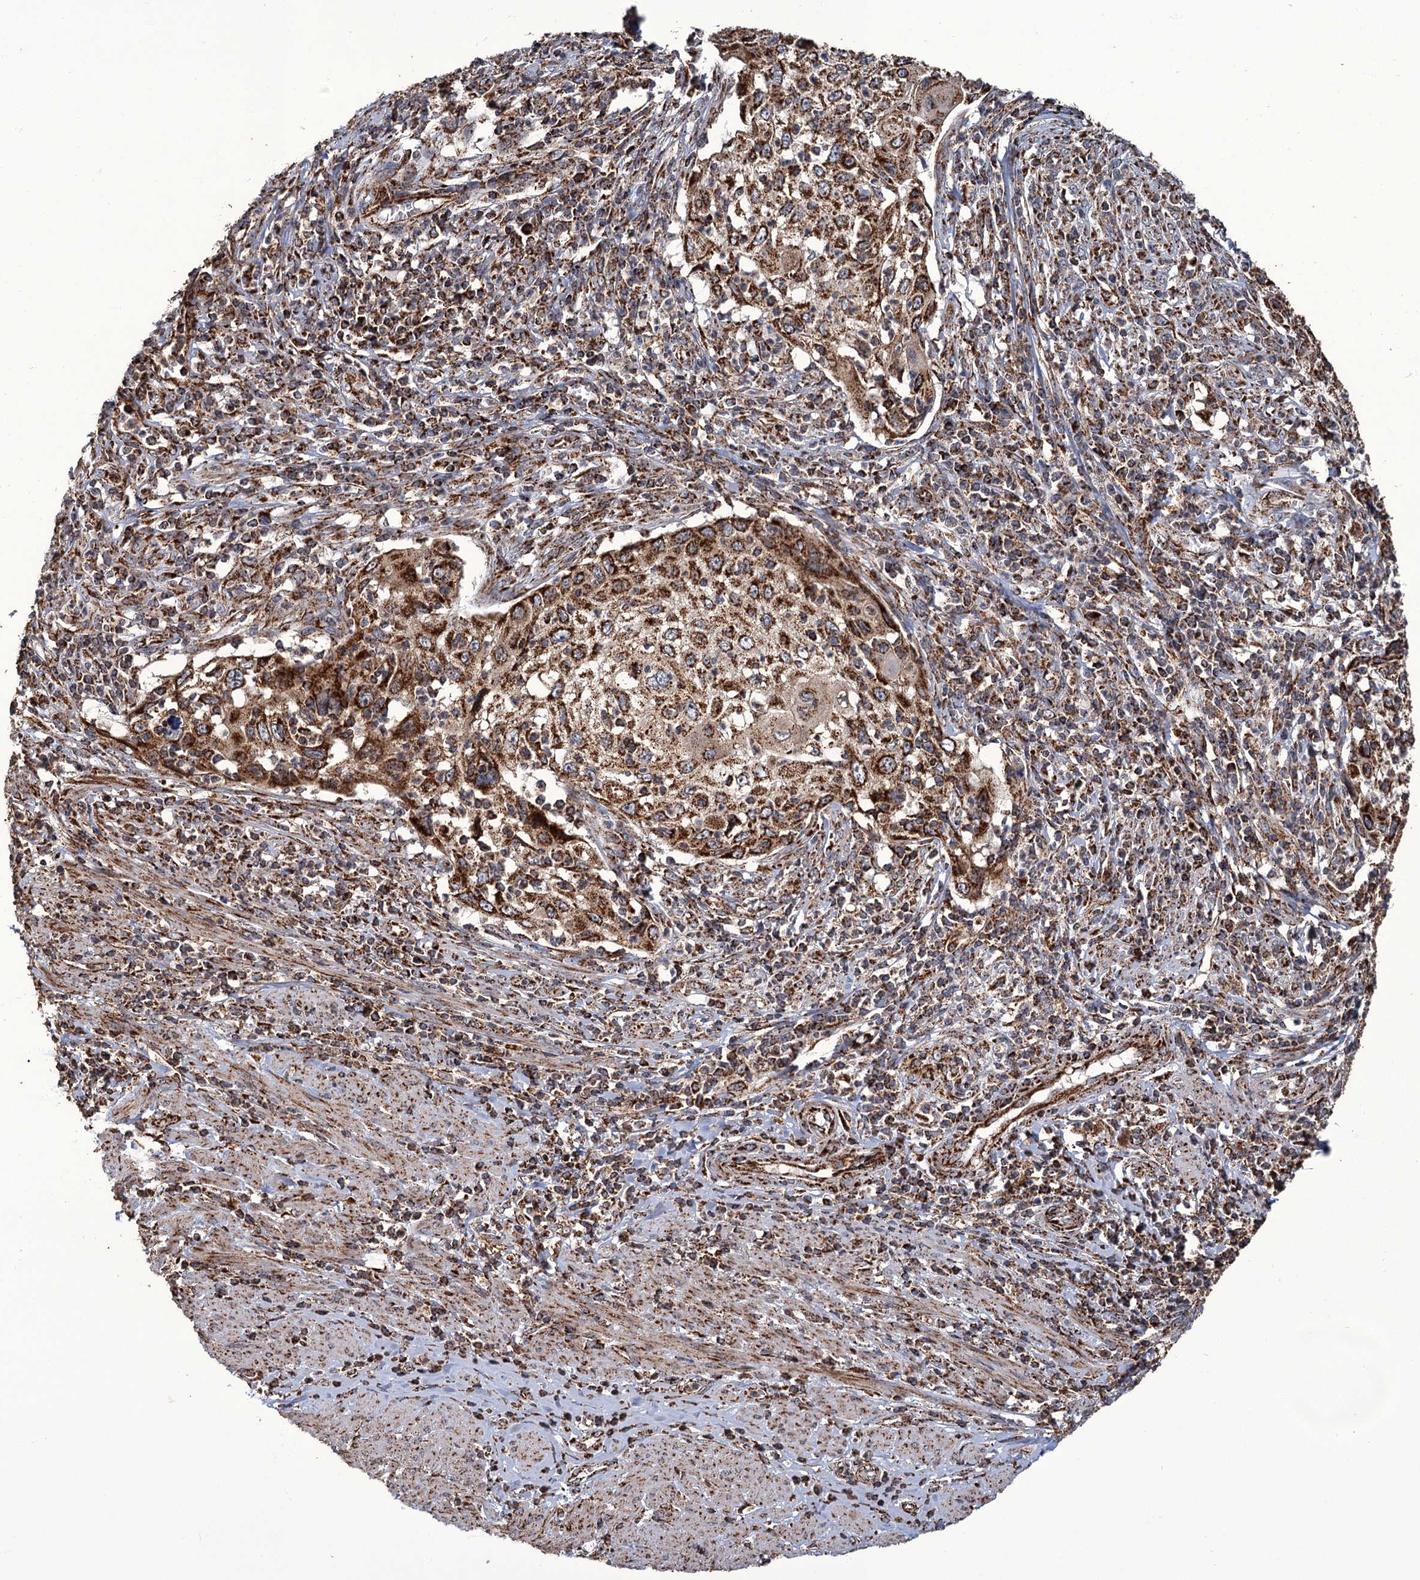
{"staining": {"intensity": "moderate", "quantity": ">75%", "location": "cytoplasmic/membranous"}, "tissue": "cervical cancer", "cell_type": "Tumor cells", "image_type": "cancer", "snomed": [{"axis": "morphology", "description": "Squamous cell carcinoma, NOS"}, {"axis": "topography", "description": "Cervix"}], "caption": "The immunohistochemical stain highlights moderate cytoplasmic/membranous expression in tumor cells of squamous cell carcinoma (cervical) tissue.", "gene": "APH1A", "patient": {"sex": "female", "age": 70}}